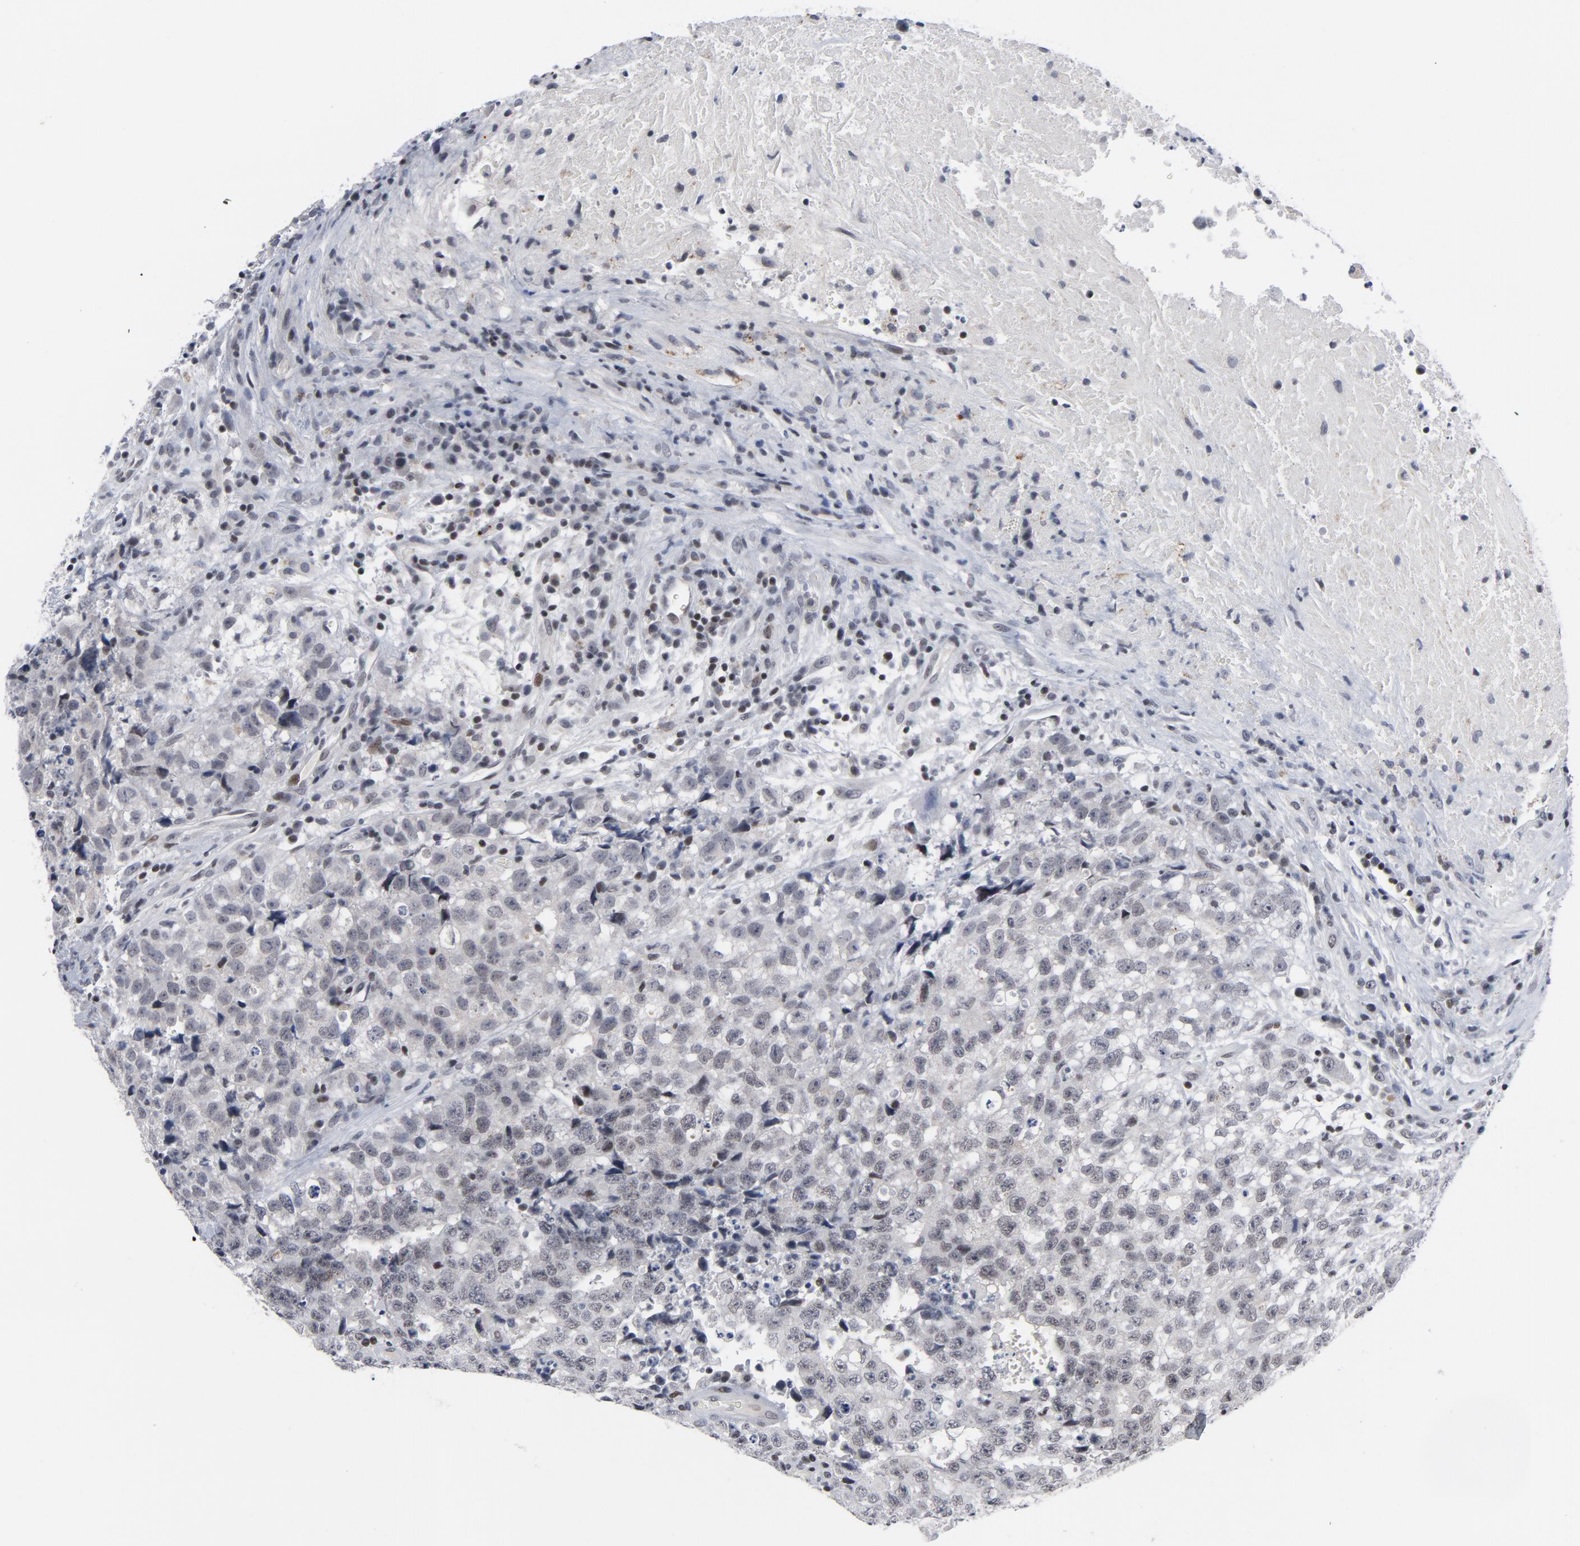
{"staining": {"intensity": "weak", "quantity": ">75%", "location": "nuclear"}, "tissue": "testis cancer", "cell_type": "Tumor cells", "image_type": "cancer", "snomed": [{"axis": "morphology", "description": "Necrosis, NOS"}, {"axis": "morphology", "description": "Carcinoma, Embryonal, NOS"}, {"axis": "topography", "description": "Testis"}], "caption": "Protein expression analysis of human testis cancer reveals weak nuclear expression in about >75% of tumor cells. The protein is shown in brown color, while the nuclei are stained blue.", "gene": "GABPA", "patient": {"sex": "male", "age": 19}}